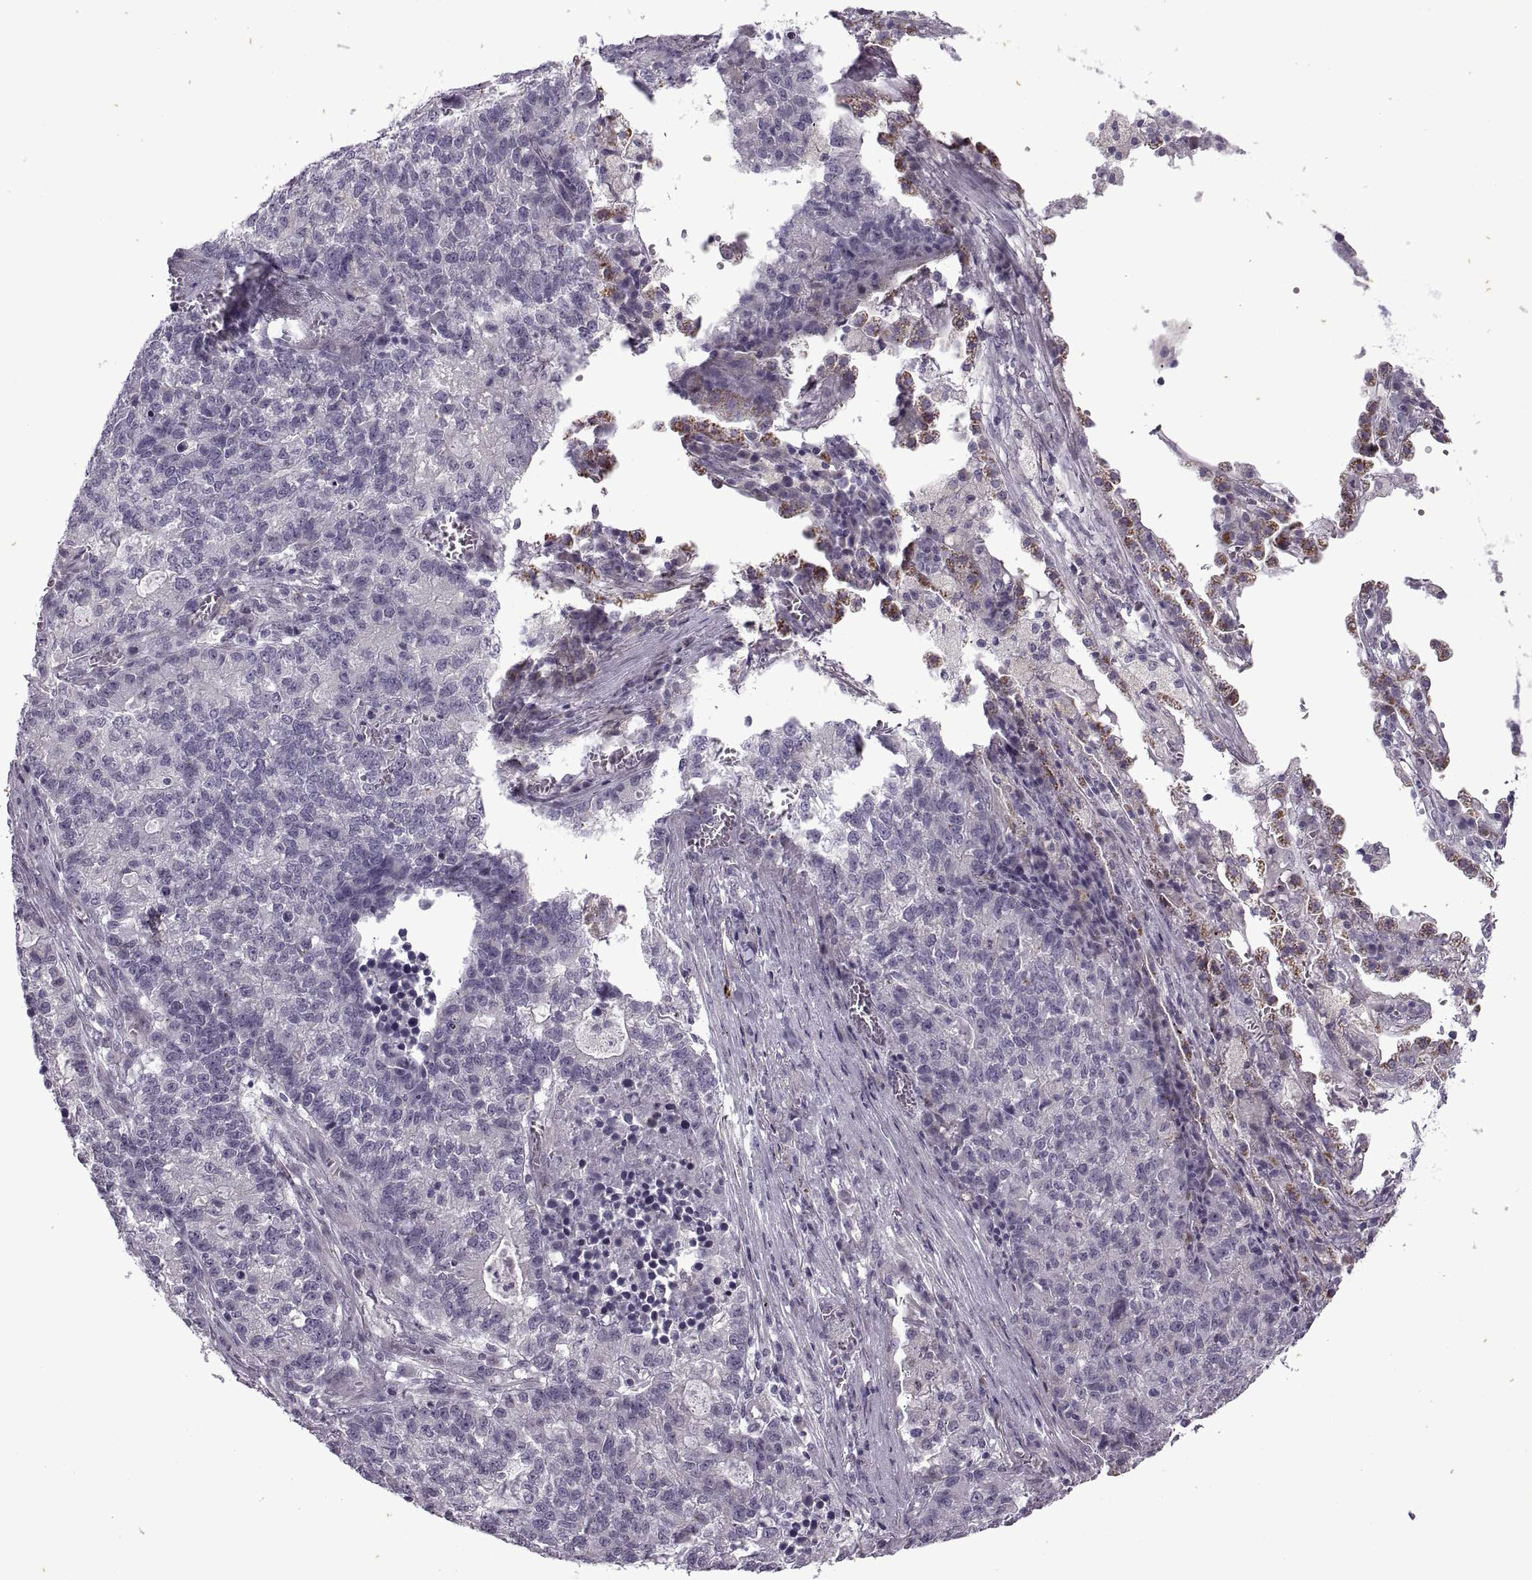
{"staining": {"intensity": "negative", "quantity": "none", "location": "none"}, "tissue": "lung cancer", "cell_type": "Tumor cells", "image_type": "cancer", "snomed": [{"axis": "morphology", "description": "Adenocarcinoma, NOS"}, {"axis": "topography", "description": "Lung"}], "caption": "Protein analysis of adenocarcinoma (lung) displays no significant expression in tumor cells.", "gene": "RIPK4", "patient": {"sex": "male", "age": 57}}